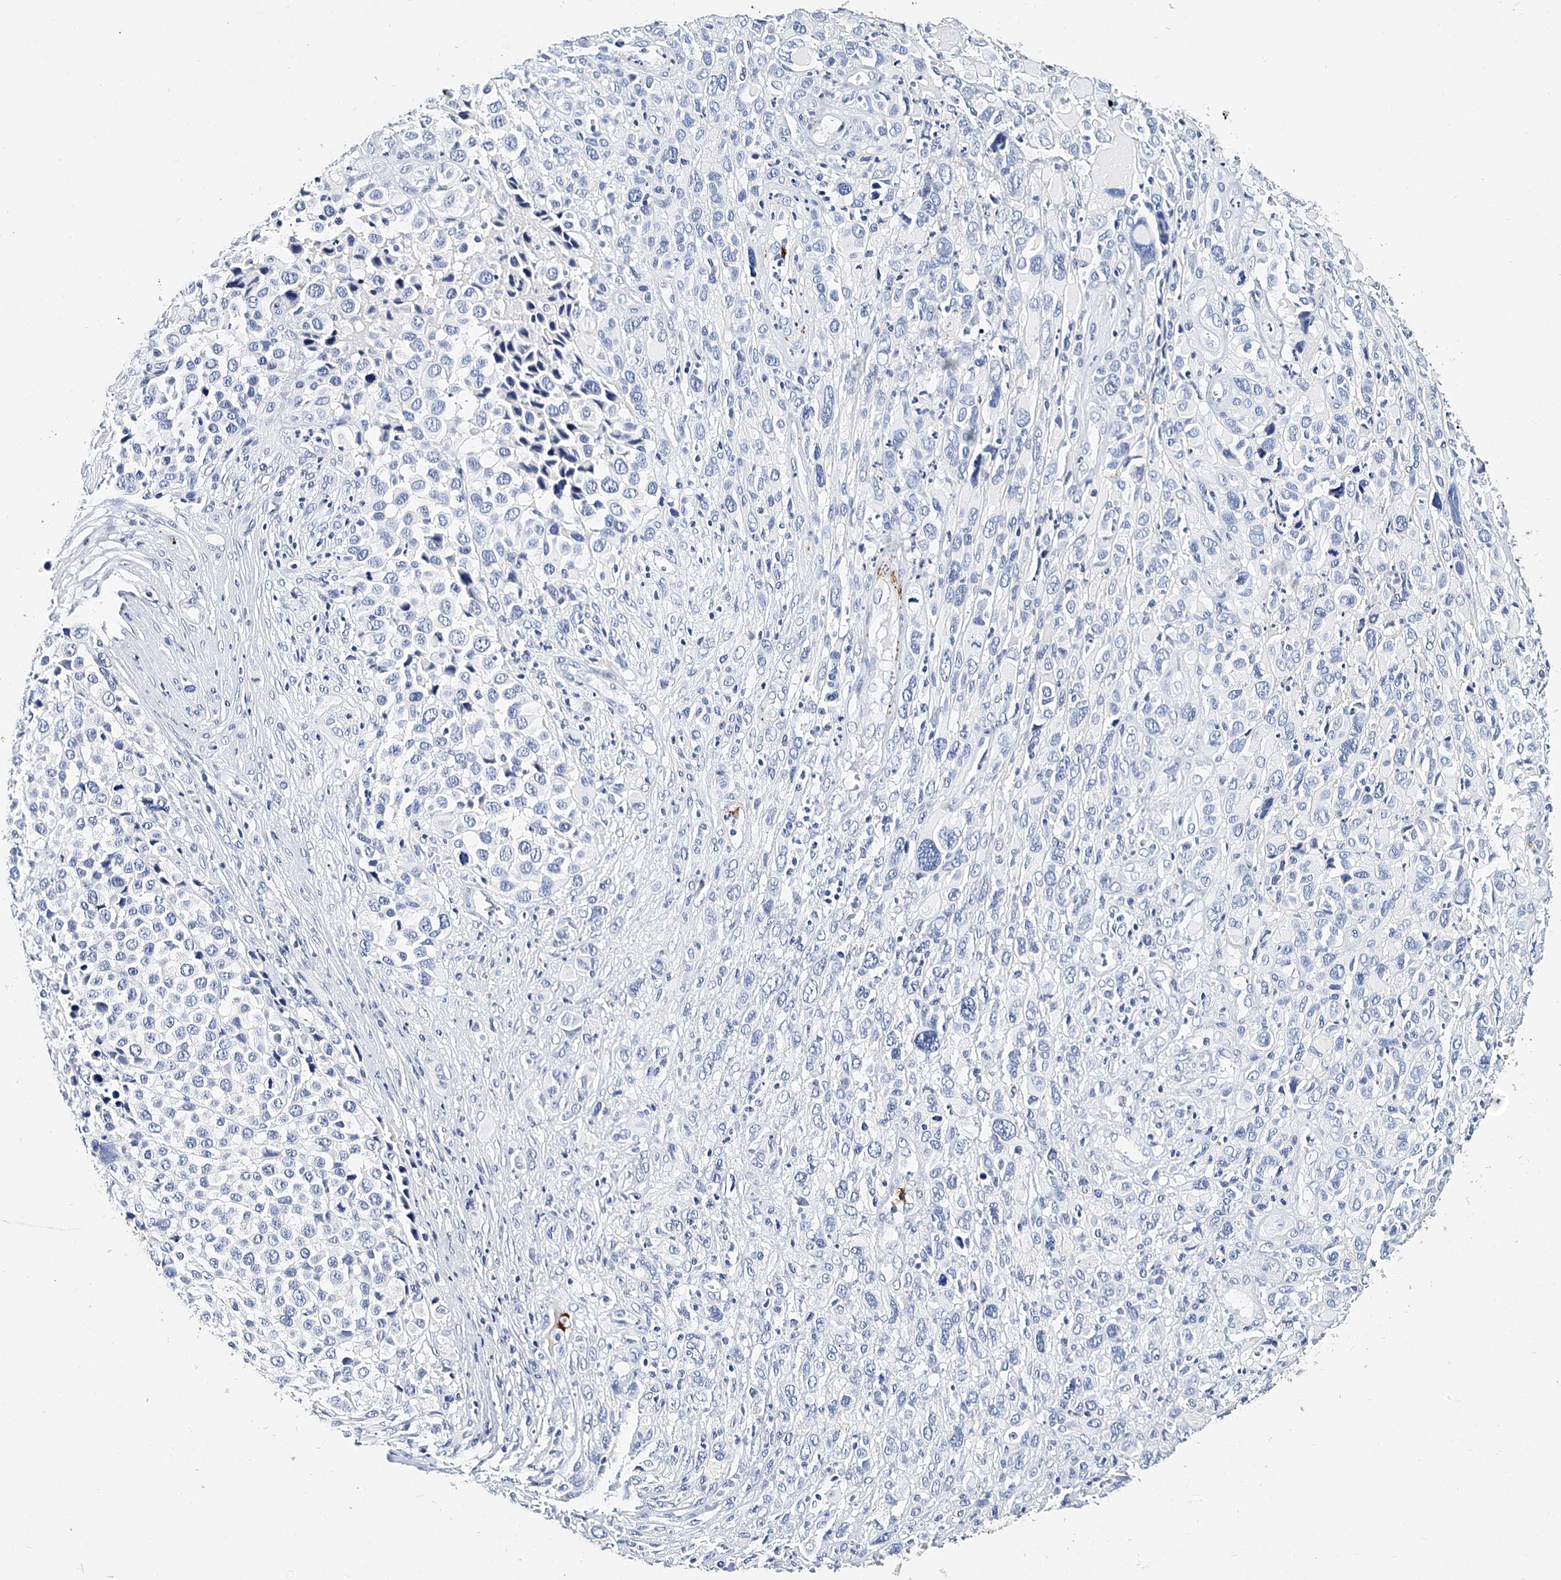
{"staining": {"intensity": "negative", "quantity": "none", "location": "none"}, "tissue": "melanoma", "cell_type": "Tumor cells", "image_type": "cancer", "snomed": [{"axis": "morphology", "description": "Malignant melanoma, NOS"}, {"axis": "topography", "description": "Skin of trunk"}], "caption": "This is a image of IHC staining of malignant melanoma, which shows no expression in tumor cells.", "gene": "ITGA2B", "patient": {"sex": "male", "age": 71}}